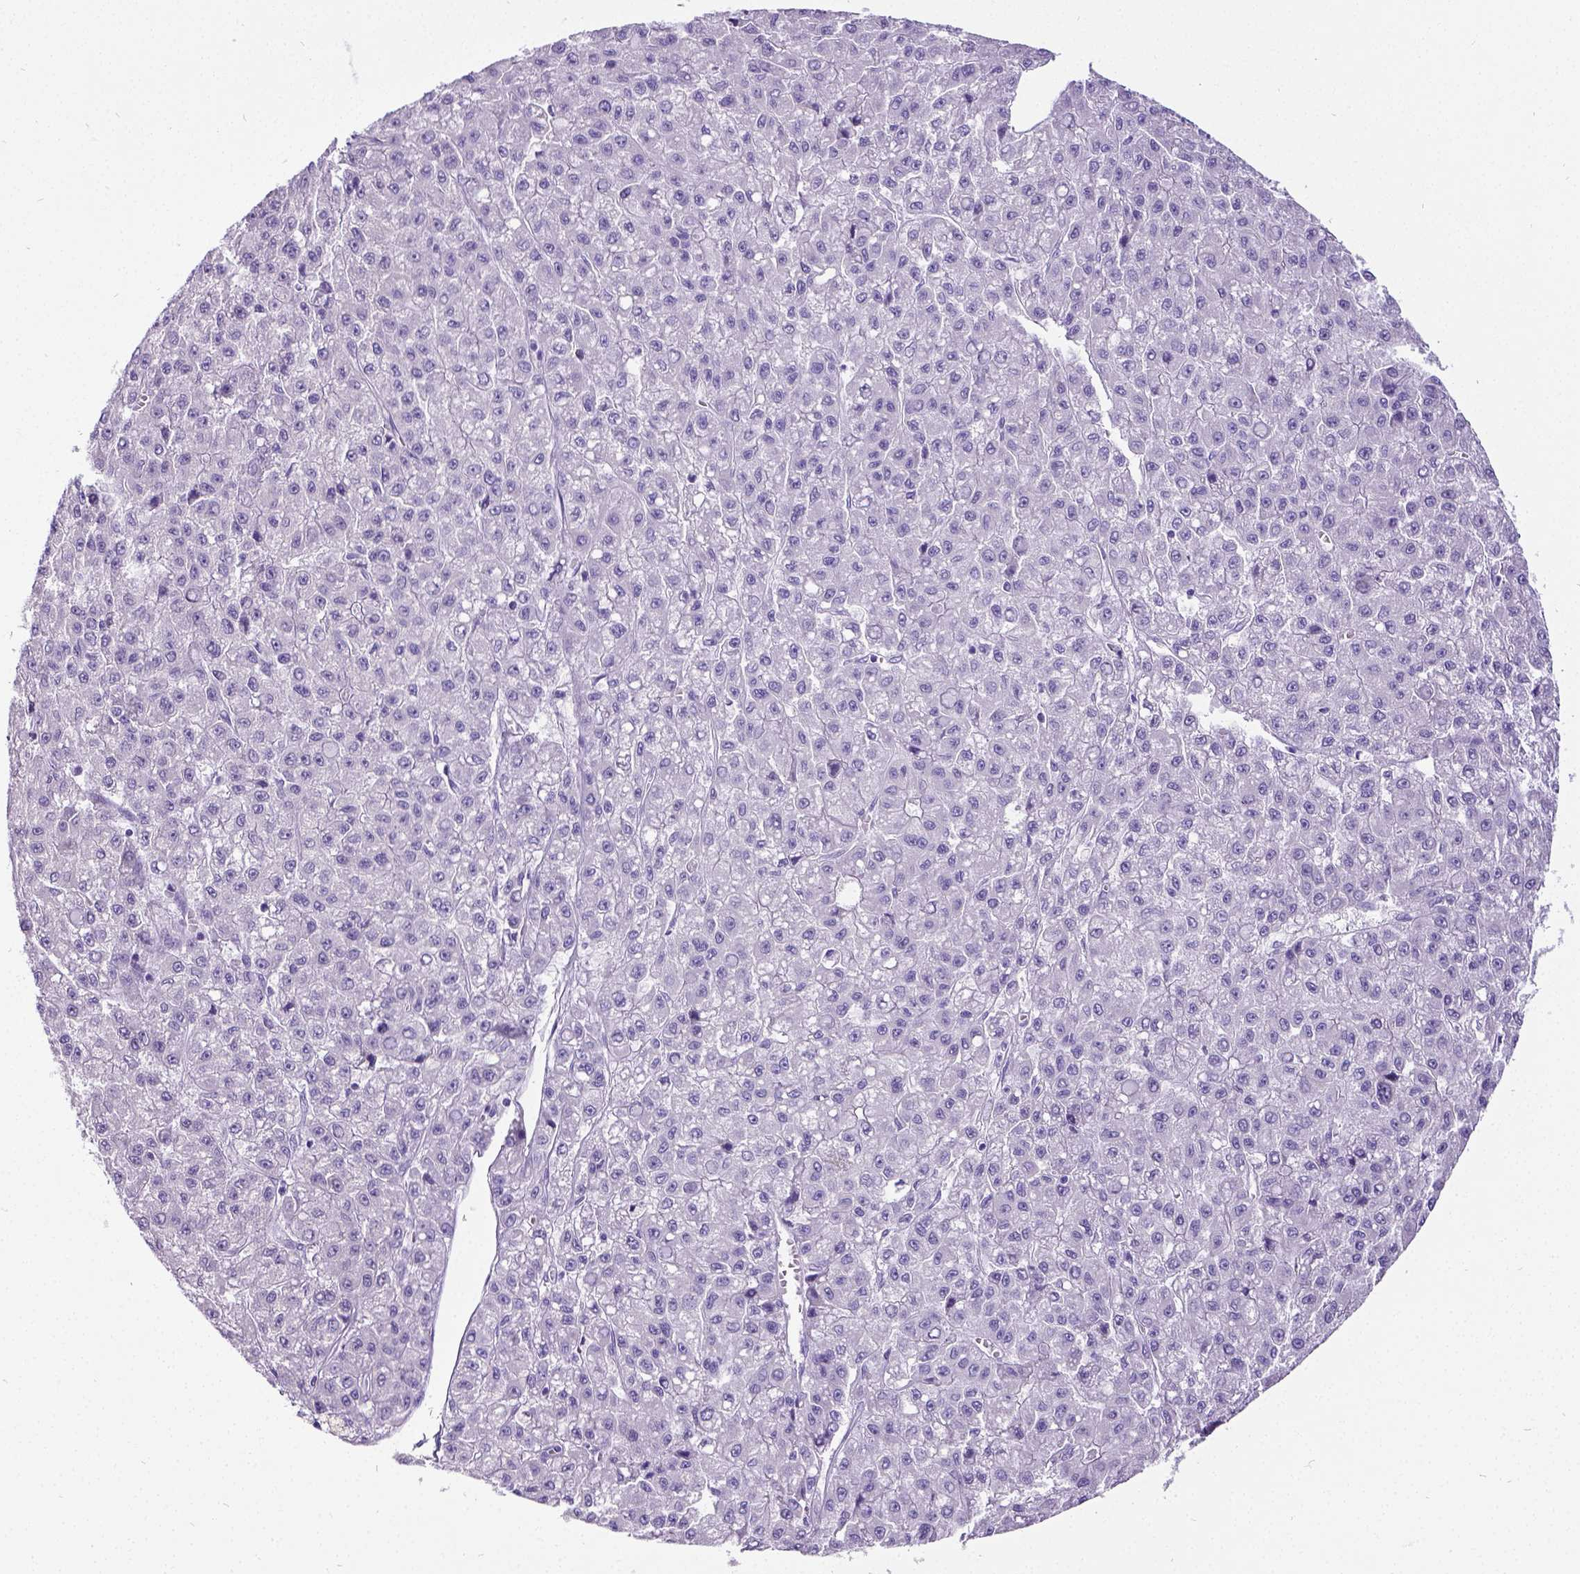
{"staining": {"intensity": "negative", "quantity": "none", "location": "none"}, "tissue": "liver cancer", "cell_type": "Tumor cells", "image_type": "cancer", "snomed": [{"axis": "morphology", "description": "Carcinoma, Hepatocellular, NOS"}, {"axis": "topography", "description": "Liver"}], "caption": "The immunohistochemistry image has no significant expression in tumor cells of liver cancer (hepatocellular carcinoma) tissue. Nuclei are stained in blue.", "gene": "SATB2", "patient": {"sex": "male", "age": 70}}